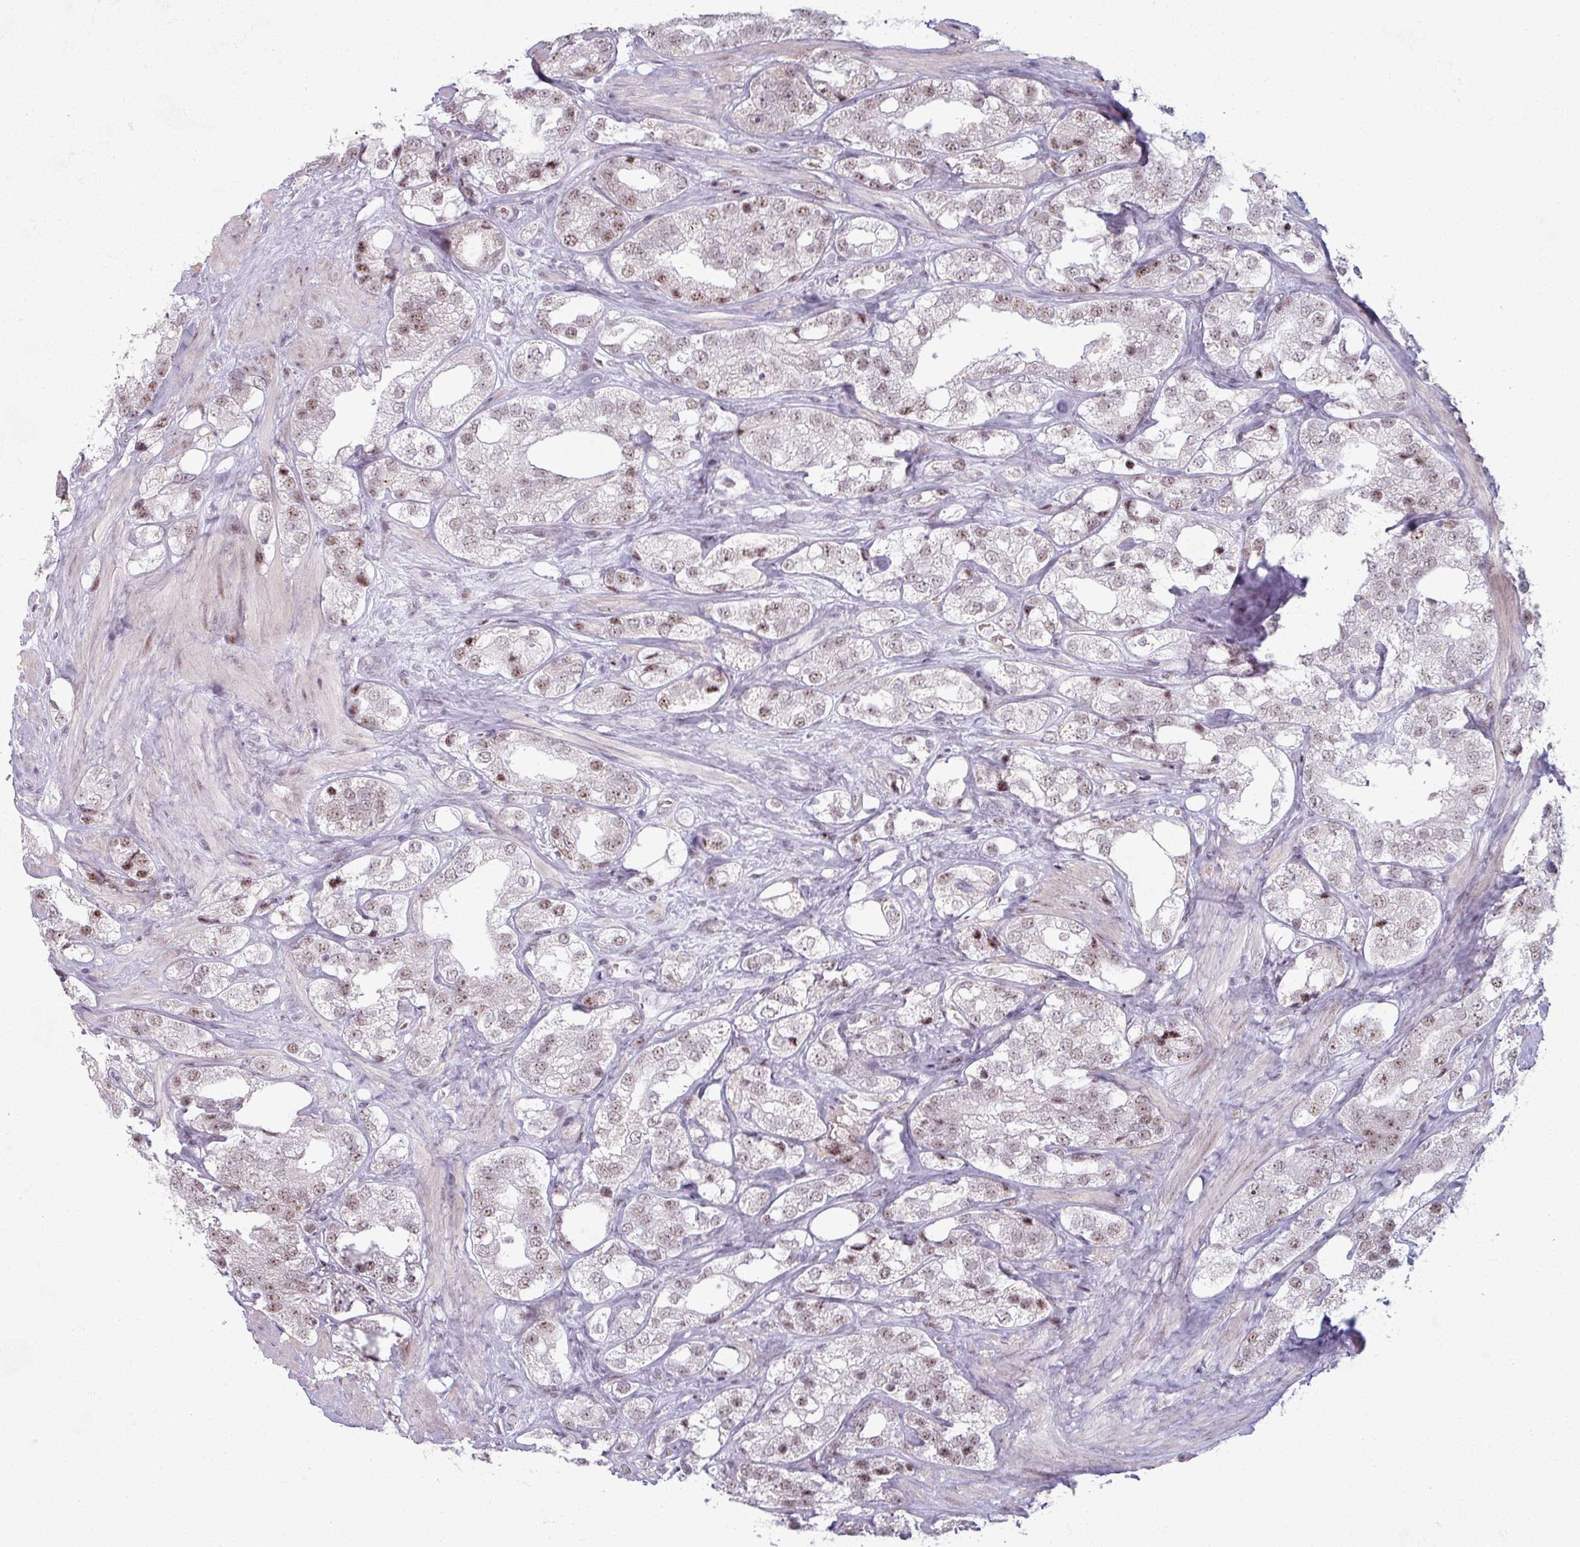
{"staining": {"intensity": "weak", "quantity": ">75%", "location": "nuclear"}, "tissue": "prostate cancer", "cell_type": "Tumor cells", "image_type": "cancer", "snomed": [{"axis": "morphology", "description": "Adenocarcinoma, NOS"}, {"axis": "topography", "description": "Prostate"}], "caption": "Adenocarcinoma (prostate) tissue shows weak nuclear staining in about >75% of tumor cells, visualized by immunohistochemistry. (DAB IHC with brightfield microscopy, high magnification).", "gene": "NCOR1", "patient": {"sex": "male", "age": 79}}